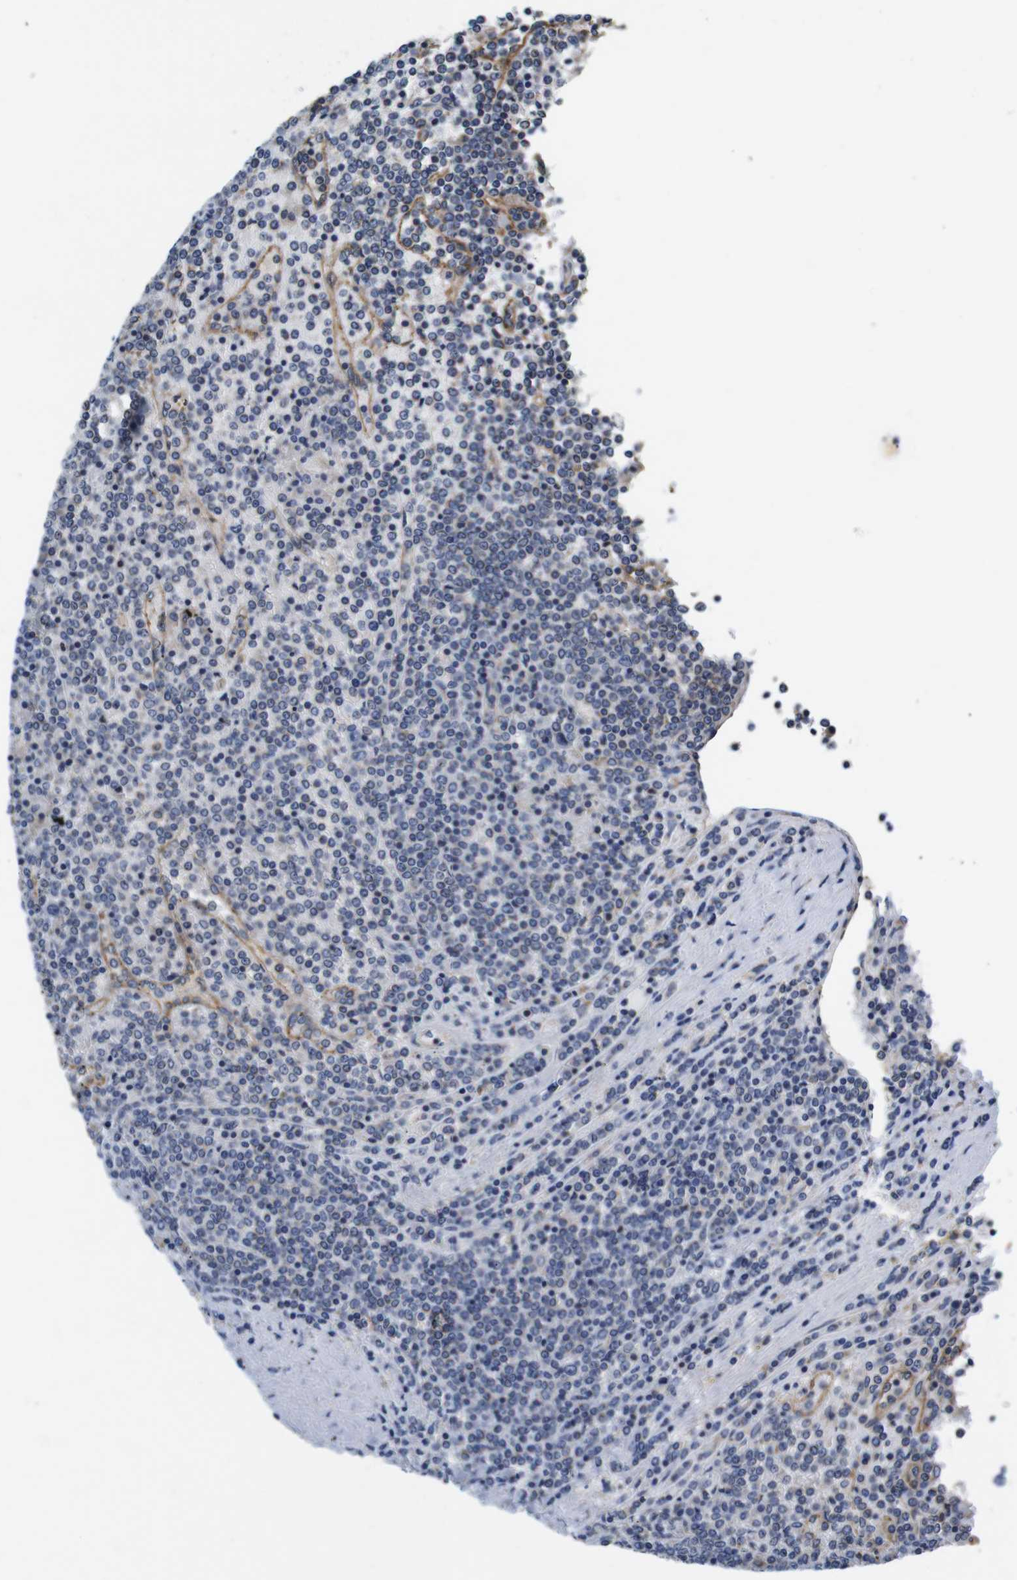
{"staining": {"intensity": "negative", "quantity": "none", "location": "none"}, "tissue": "lymphoma", "cell_type": "Tumor cells", "image_type": "cancer", "snomed": [{"axis": "morphology", "description": "Malignant lymphoma, non-Hodgkin's type, Low grade"}, {"axis": "topography", "description": "Spleen"}], "caption": "IHC micrograph of lymphoma stained for a protein (brown), which displays no positivity in tumor cells. (Immunohistochemistry, brightfield microscopy, high magnification).", "gene": "MARCHF7", "patient": {"sex": "female", "age": 19}}